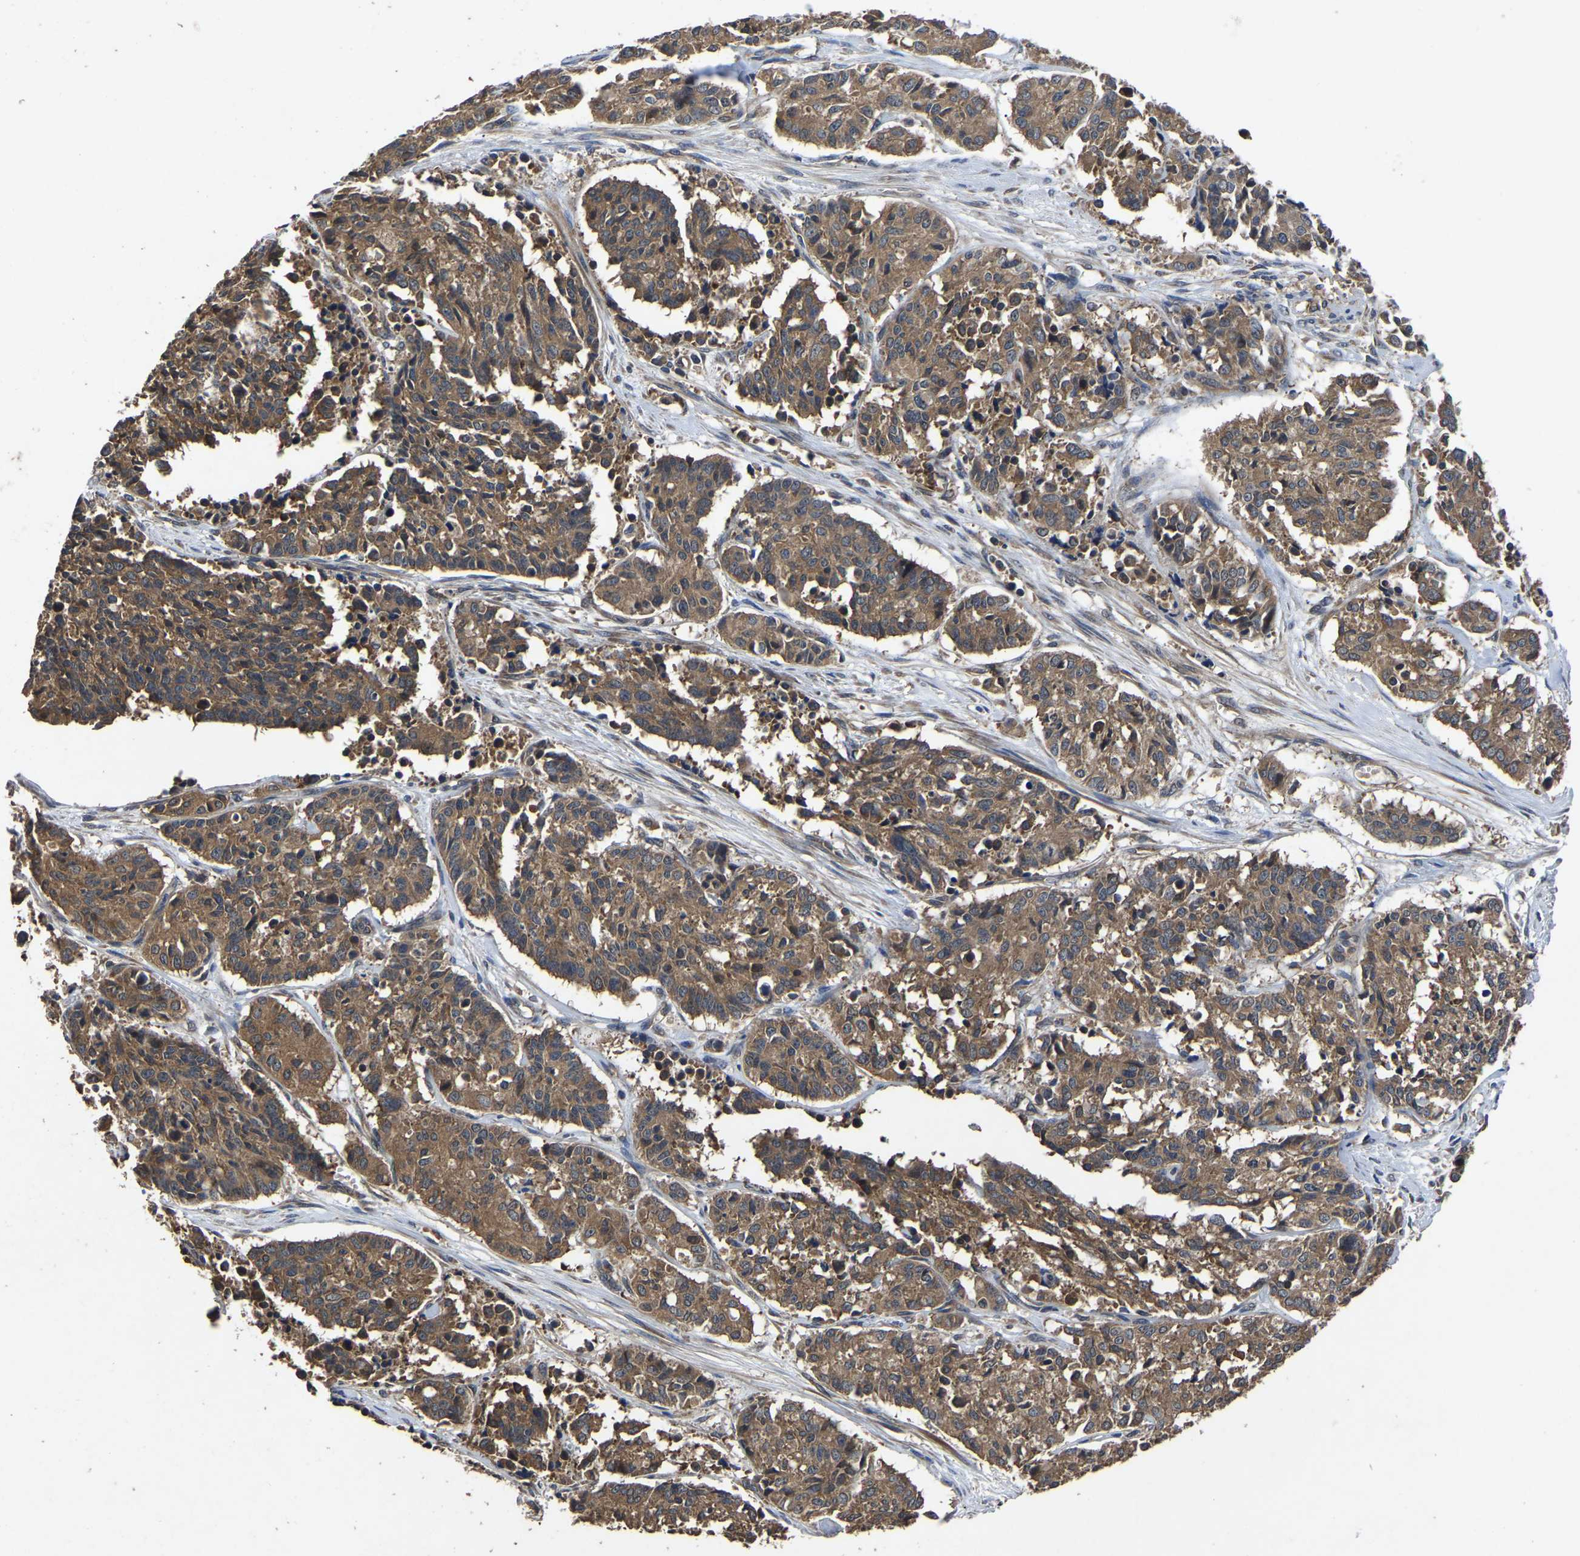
{"staining": {"intensity": "moderate", "quantity": ">75%", "location": "cytoplasmic/membranous"}, "tissue": "cervical cancer", "cell_type": "Tumor cells", "image_type": "cancer", "snomed": [{"axis": "morphology", "description": "Squamous cell carcinoma, NOS"}, {"axis": "topography", "description": "Cervix"}], "caption": "A brown stain labels moderate cytoplasmic/membranous staining of a protein in cervical cancer (squamous cell carcinoma) tumor cells.", "gene": "CRYZL1", "patient": {"sex": "female", "age": 35}}